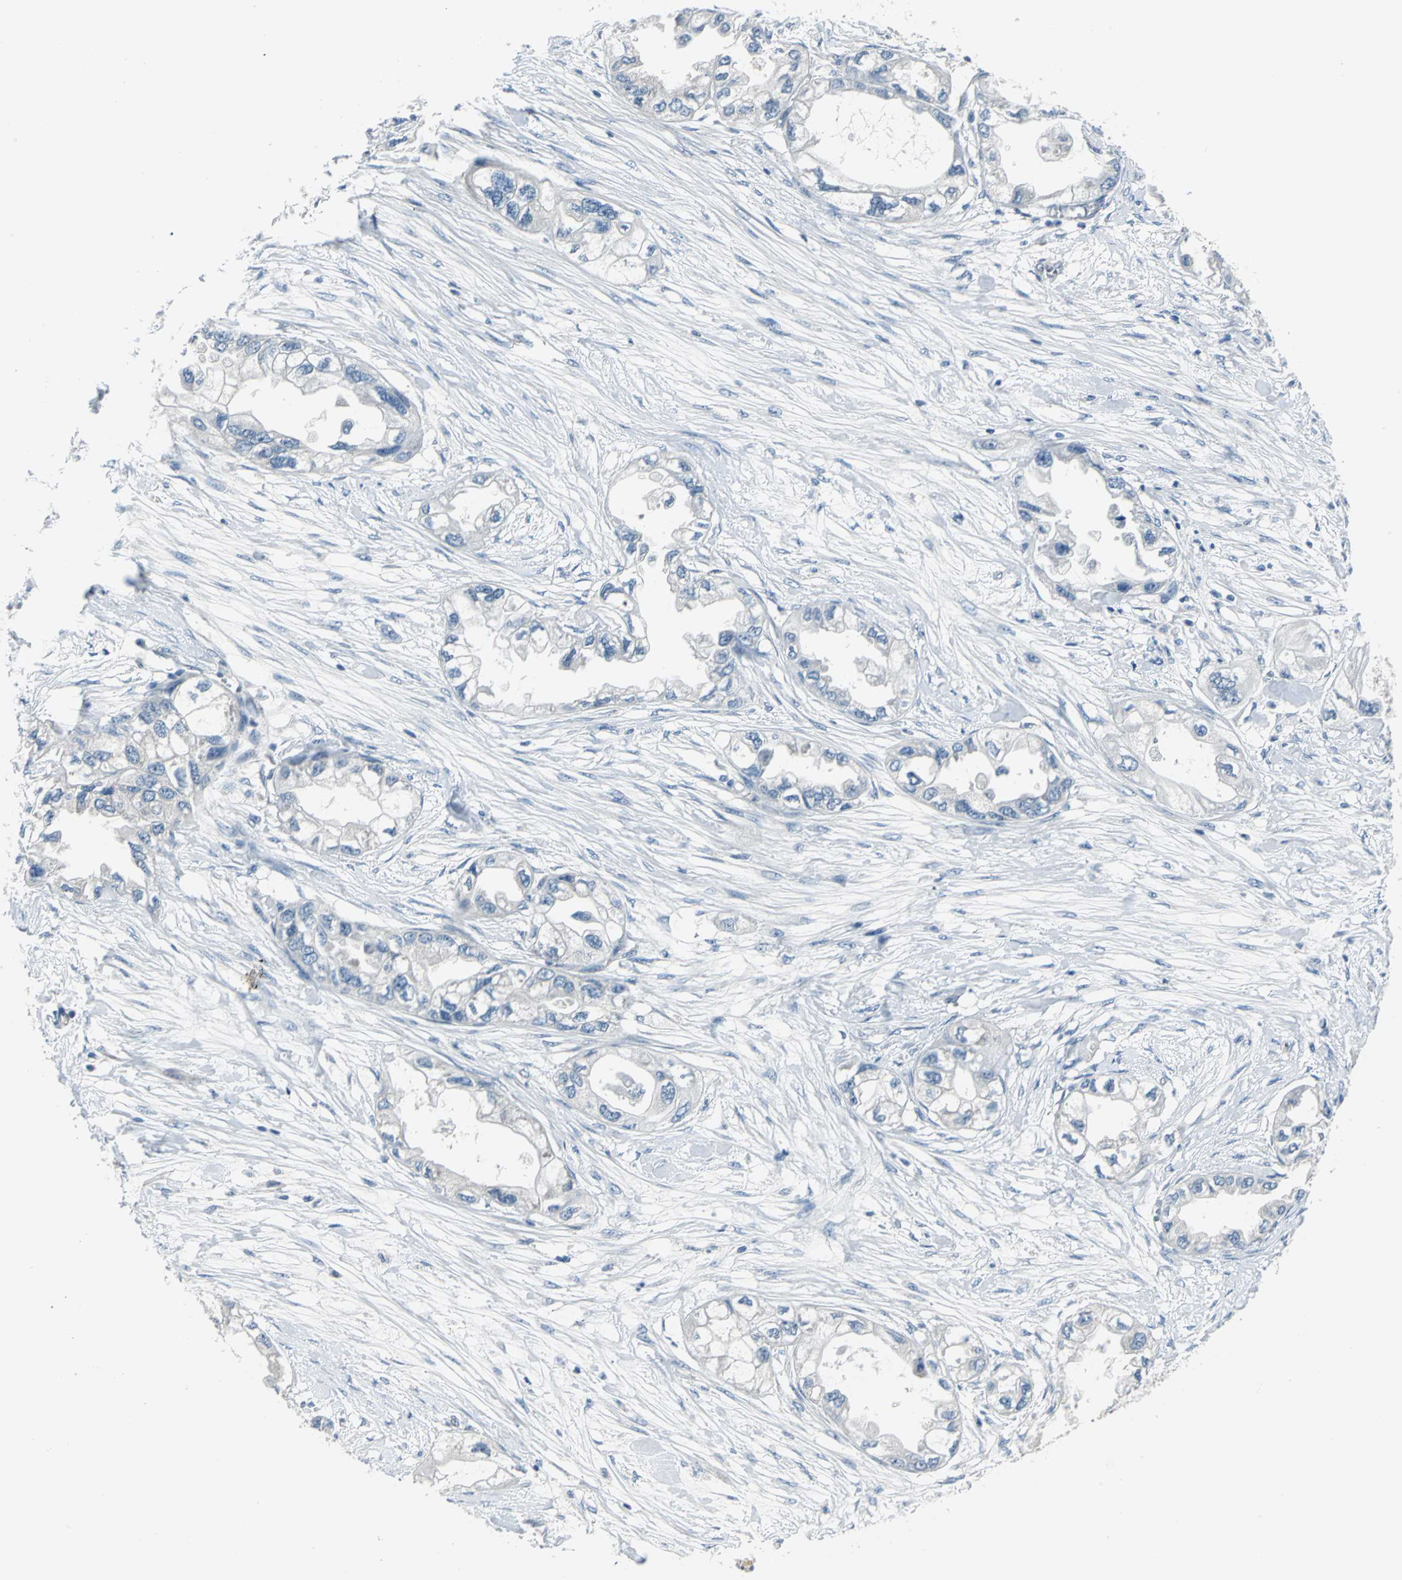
{"staining": {"intensity": "negative", "quantity": "none", "location": "none"}, "tissue": "endometrial cancer", "cell_type": "Tumor cells", "image_type": "cancer", "snomed": [{"axis": "morphology", "description": "Adenocarcinoma, NOS"}, {"axis": "topography", "description": "Endometrium"}], "caption": "The micrograph displays no staining of tumor cells in endometrial cancer.", "gene": "ZNF415", "patient": {"sex": "female", "age": 67}}